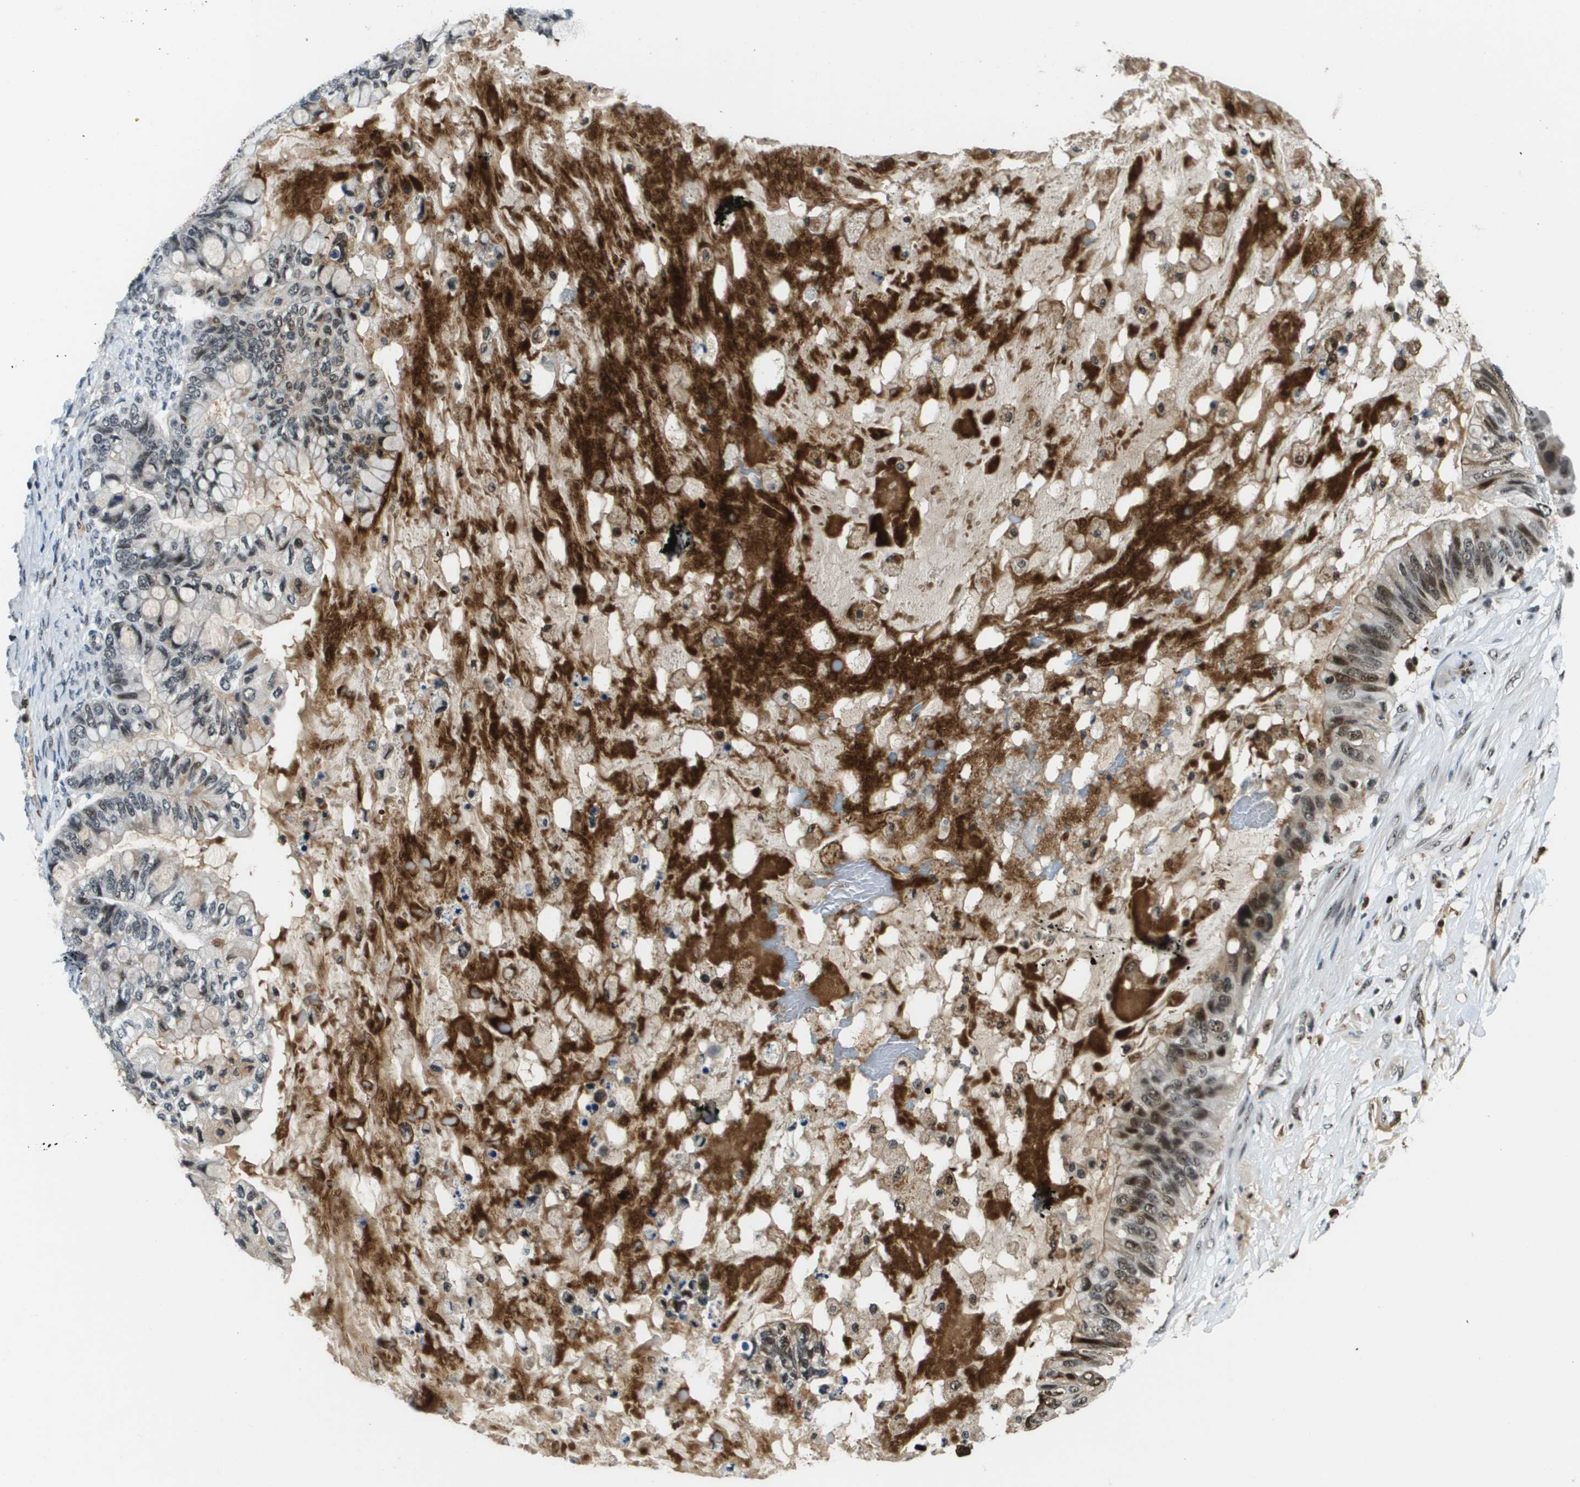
{"staining": {"intensity": "weak", "quantity": "25%-75%", "location": "nuclear"}, "tissue": "ovarian cancer", "cell_type": "Tumor cells", "image_type": "cancer", "snomed": [{"axis": "morphology", "description": "Cystadenocarcinoma, mucinous, NOS"}, {"axis": "topography", "description": "Ovary"}], "caption": "Immunohistochemical staining of human ovarian cancer (mucinous cystadenocarcinoma) demonstrates weak nuclear protein expression in approximately 25%-75% of tumor cells.", "gene": "EP400", "patient": {"sex": "female", "age": 80}}